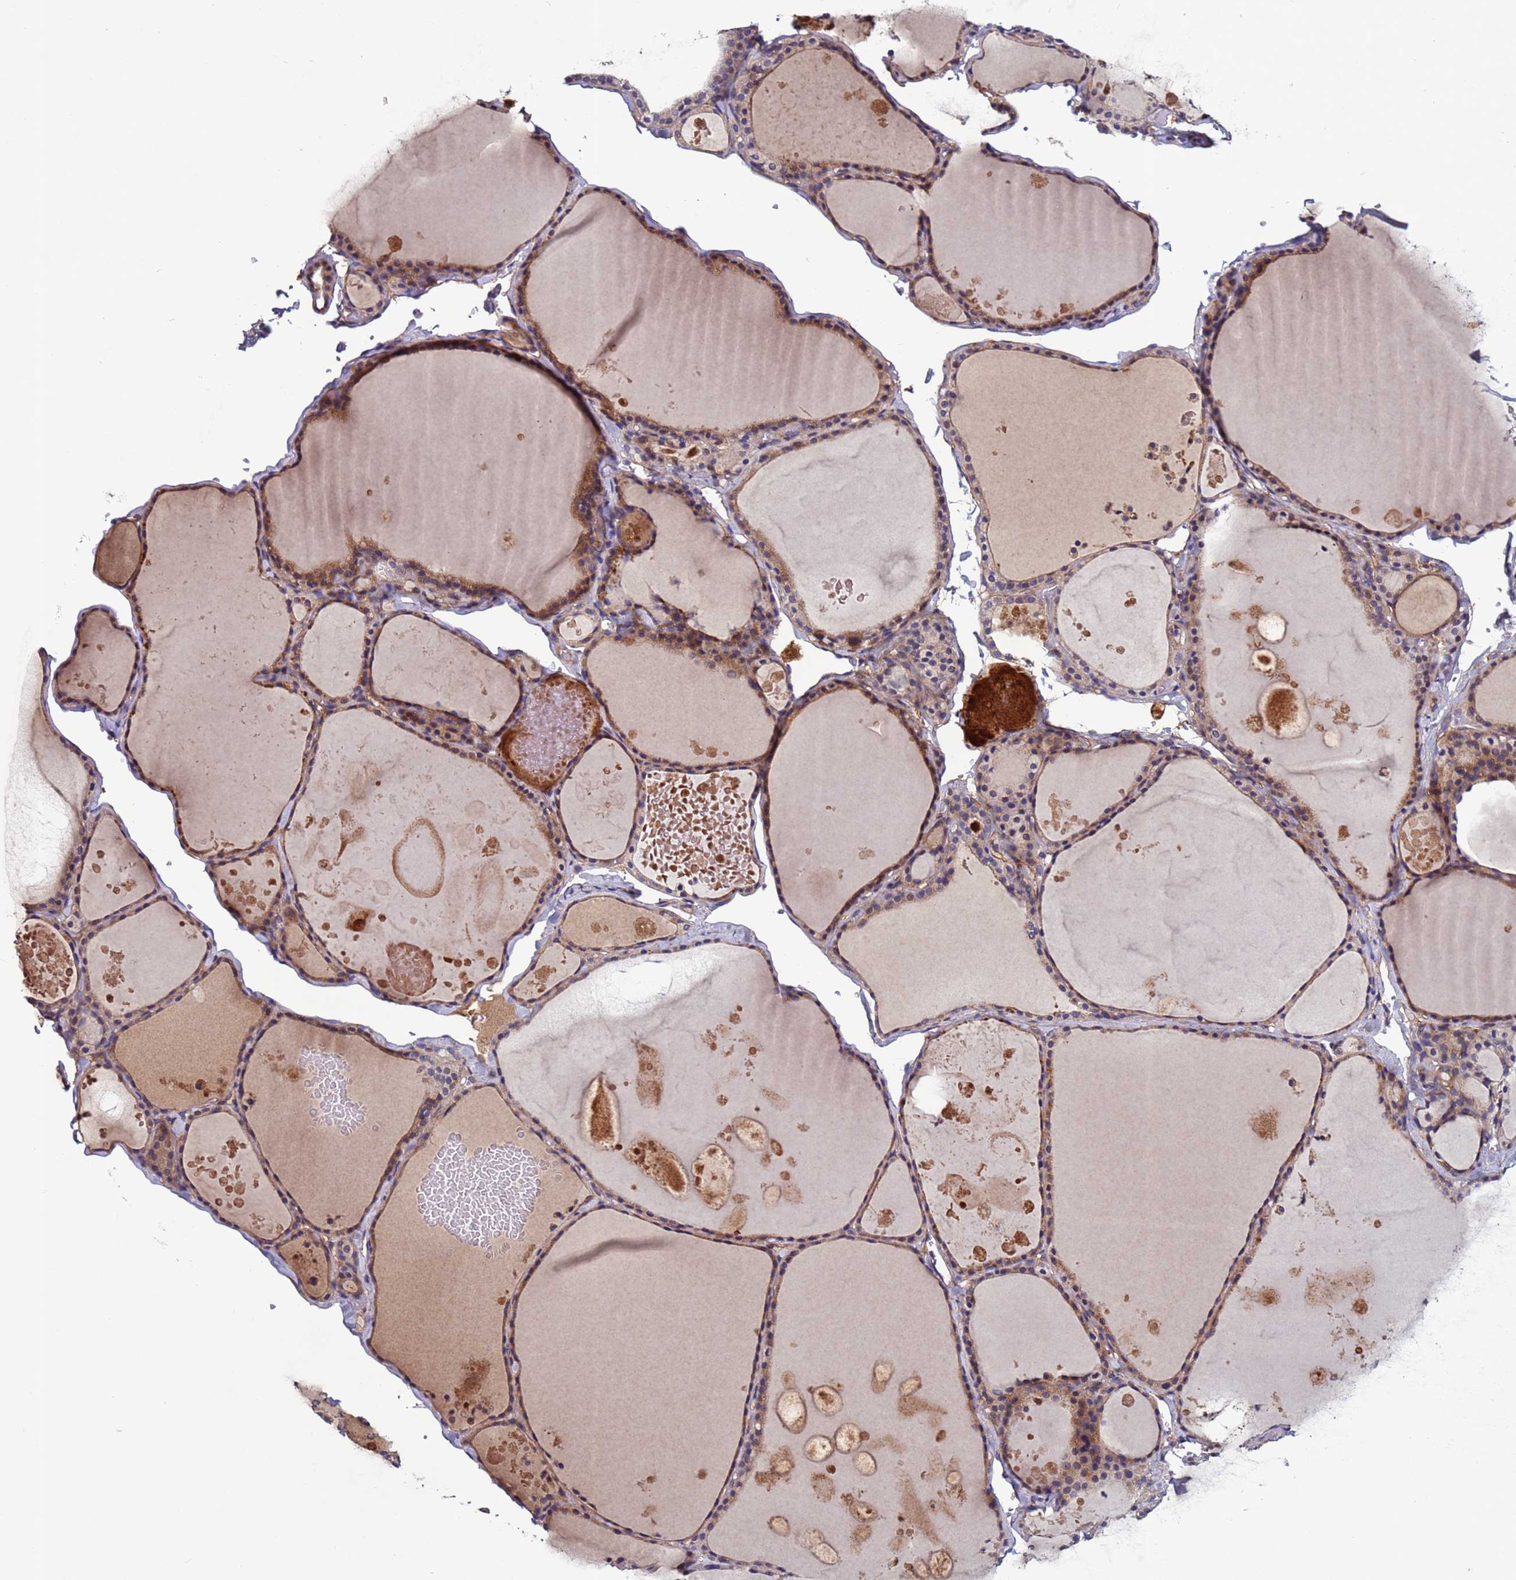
{"staining": {"intensity": "moderate", "quantity": ">75%", "location": "cytoplasmic/membranous"}, "tissue": "thyroid gland", "cell_type": "Glandular cells", "image_type": "normal", "snomed": [{"axis": "morphology", "description": "Normal tissue, NOS"}, {"axis": "topography", "description": "Thyroid gland"}], "caption": "Immunohistochemical staining of unremarkable thyroid gland reveals moderate cytoplasmic/membranous protein positivity in about >75% of glandular cells. Nuclei are stained in blue.", "gene": "C8G", "patient": {"sex": "male", "age": 56}}